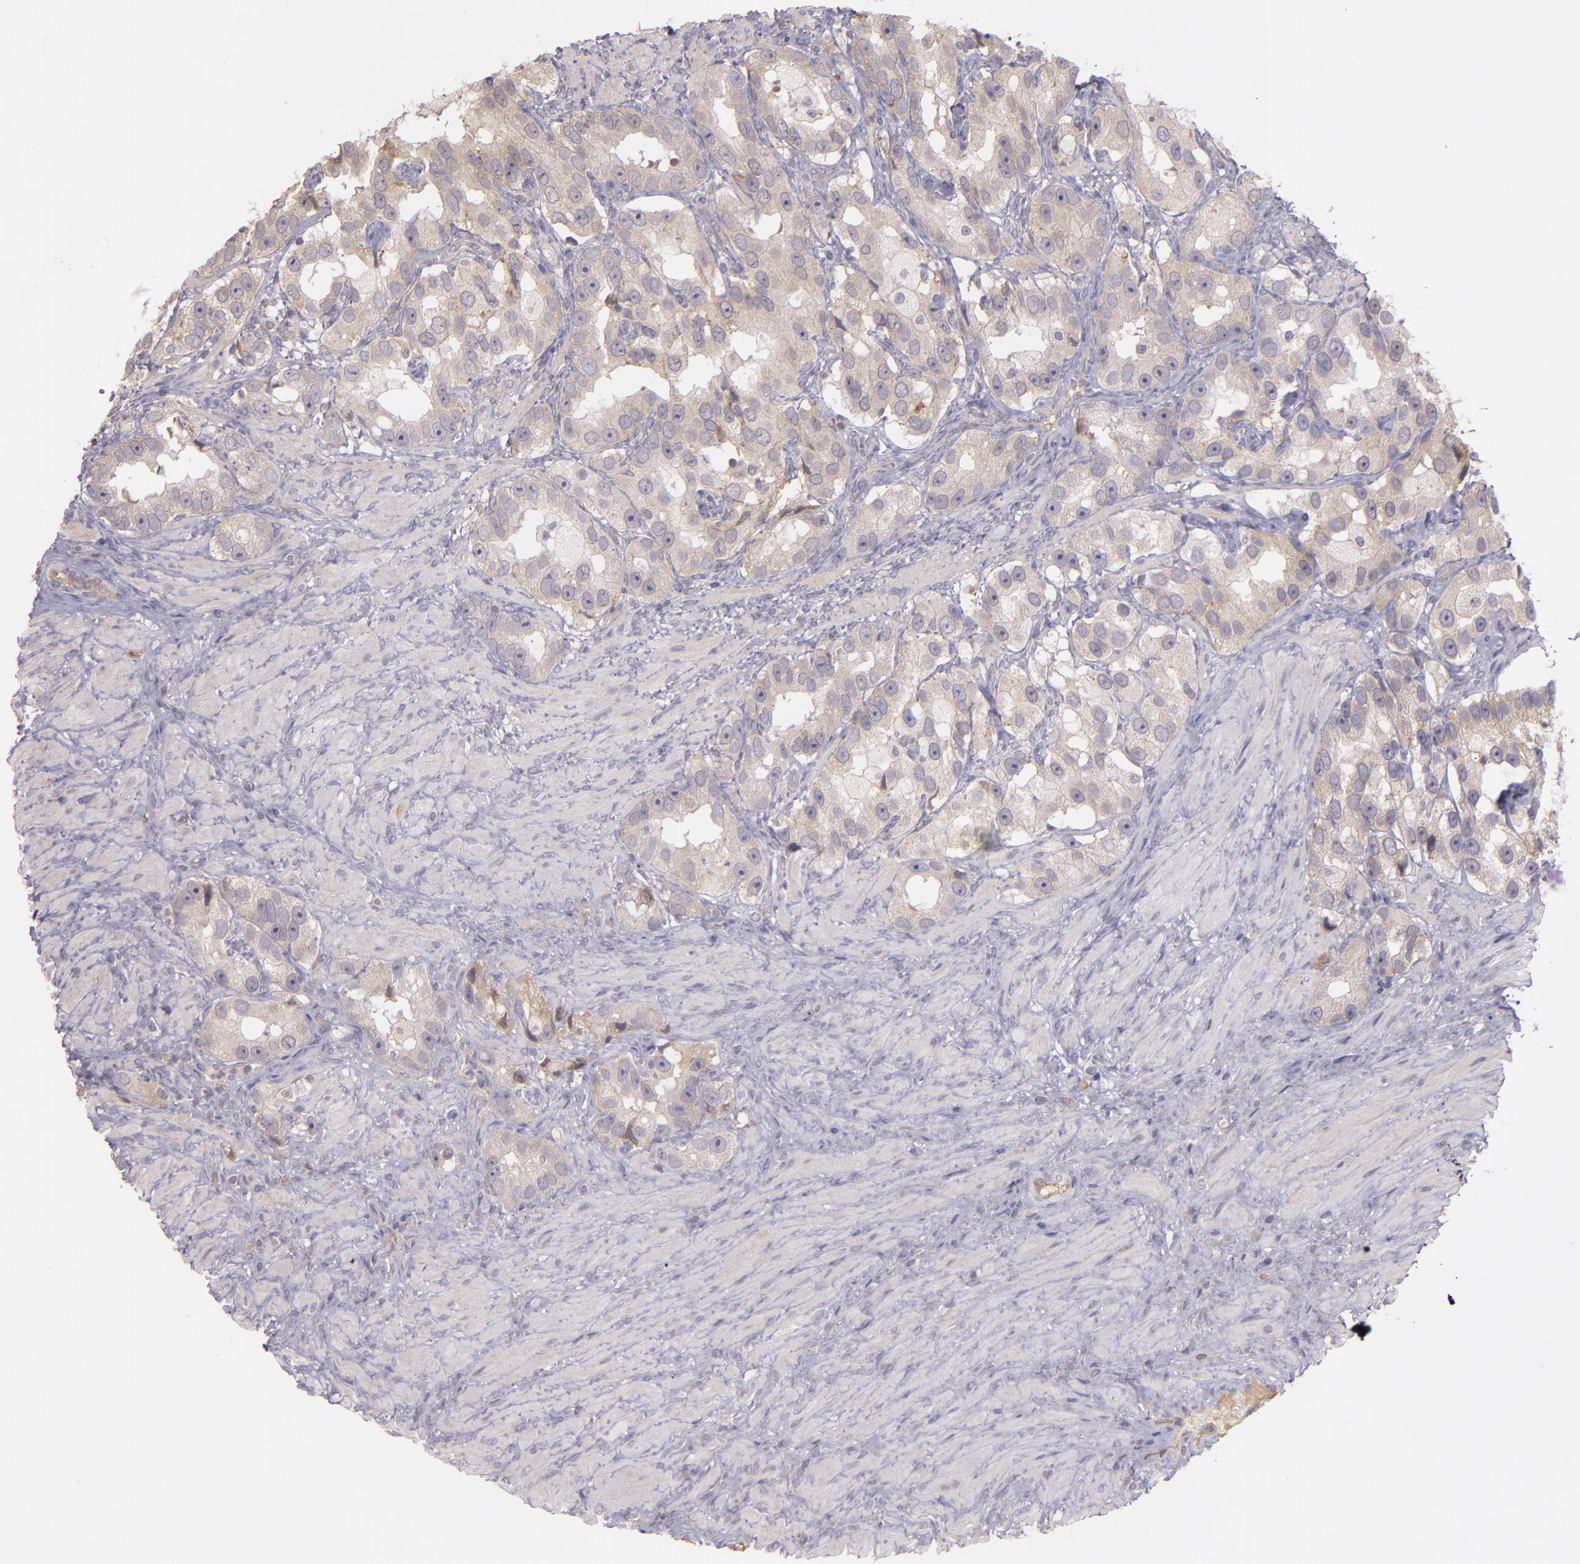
{"staining": {"intensity": "moderate", "quantity": ">75%", "location": "cytoplasmic/membranous"}, "tissue": "prostate cancer", "cell_type": "Tumor cells", "image_type": "cancer", "snomed": [{"axis": "morphology", "description": "Adenocarcinoma, High grade"}, {"axis": "topography", "description": "Prostate"}], "caption": "An immunohistochemistry (IHC) micrograph of tumor tissue is shown. Protein staining in brown highlights moderate cytoplasmic/membranous positivity in adenocarcinoma (high-grade) (prostate) within tumor cells.", "gene": "ECE1", "patient": {"sex": "male", "age": 63}}